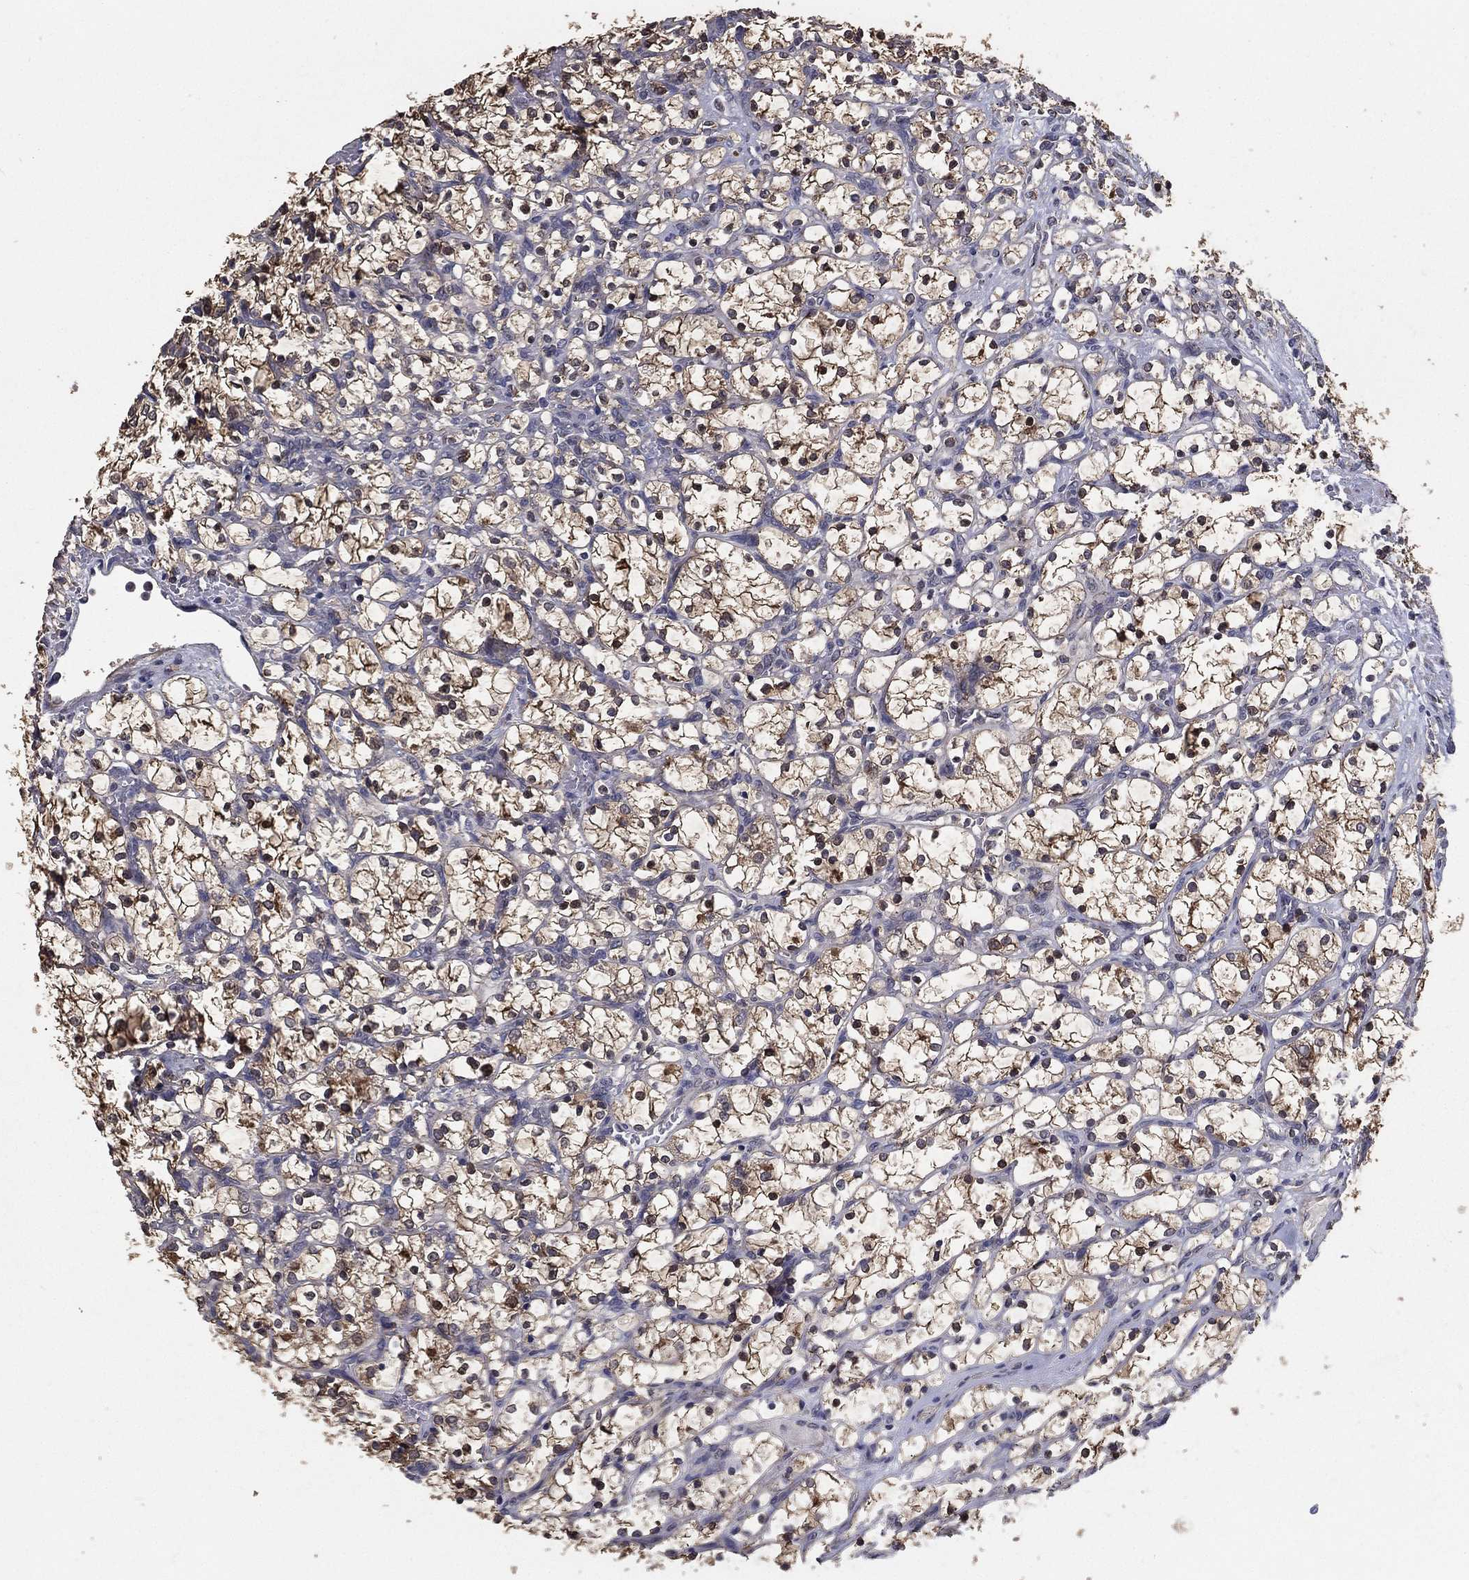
{"staining": {"intensity": "moderate", "quantity": "25%-75%", "location": "cytoplasmic/membranous"}, "tissue": "renal cancer", "cell_type": "Tumor cells", "image_type": "cancer", "snomed": [{"axis": "morphology", "description": "Adenocarcinoma, NOS"}, {"axis": "topography", "description": "Kidney"}], "caption": "Renal cancer (adenocarcinoma) stained with immunohistochemistry reveals moderate cytoplasmic/membranous staining in about 25%-75% of tumor cells.", "gene": "PCNT", "patient": {"sex": "female", "age": 69}}